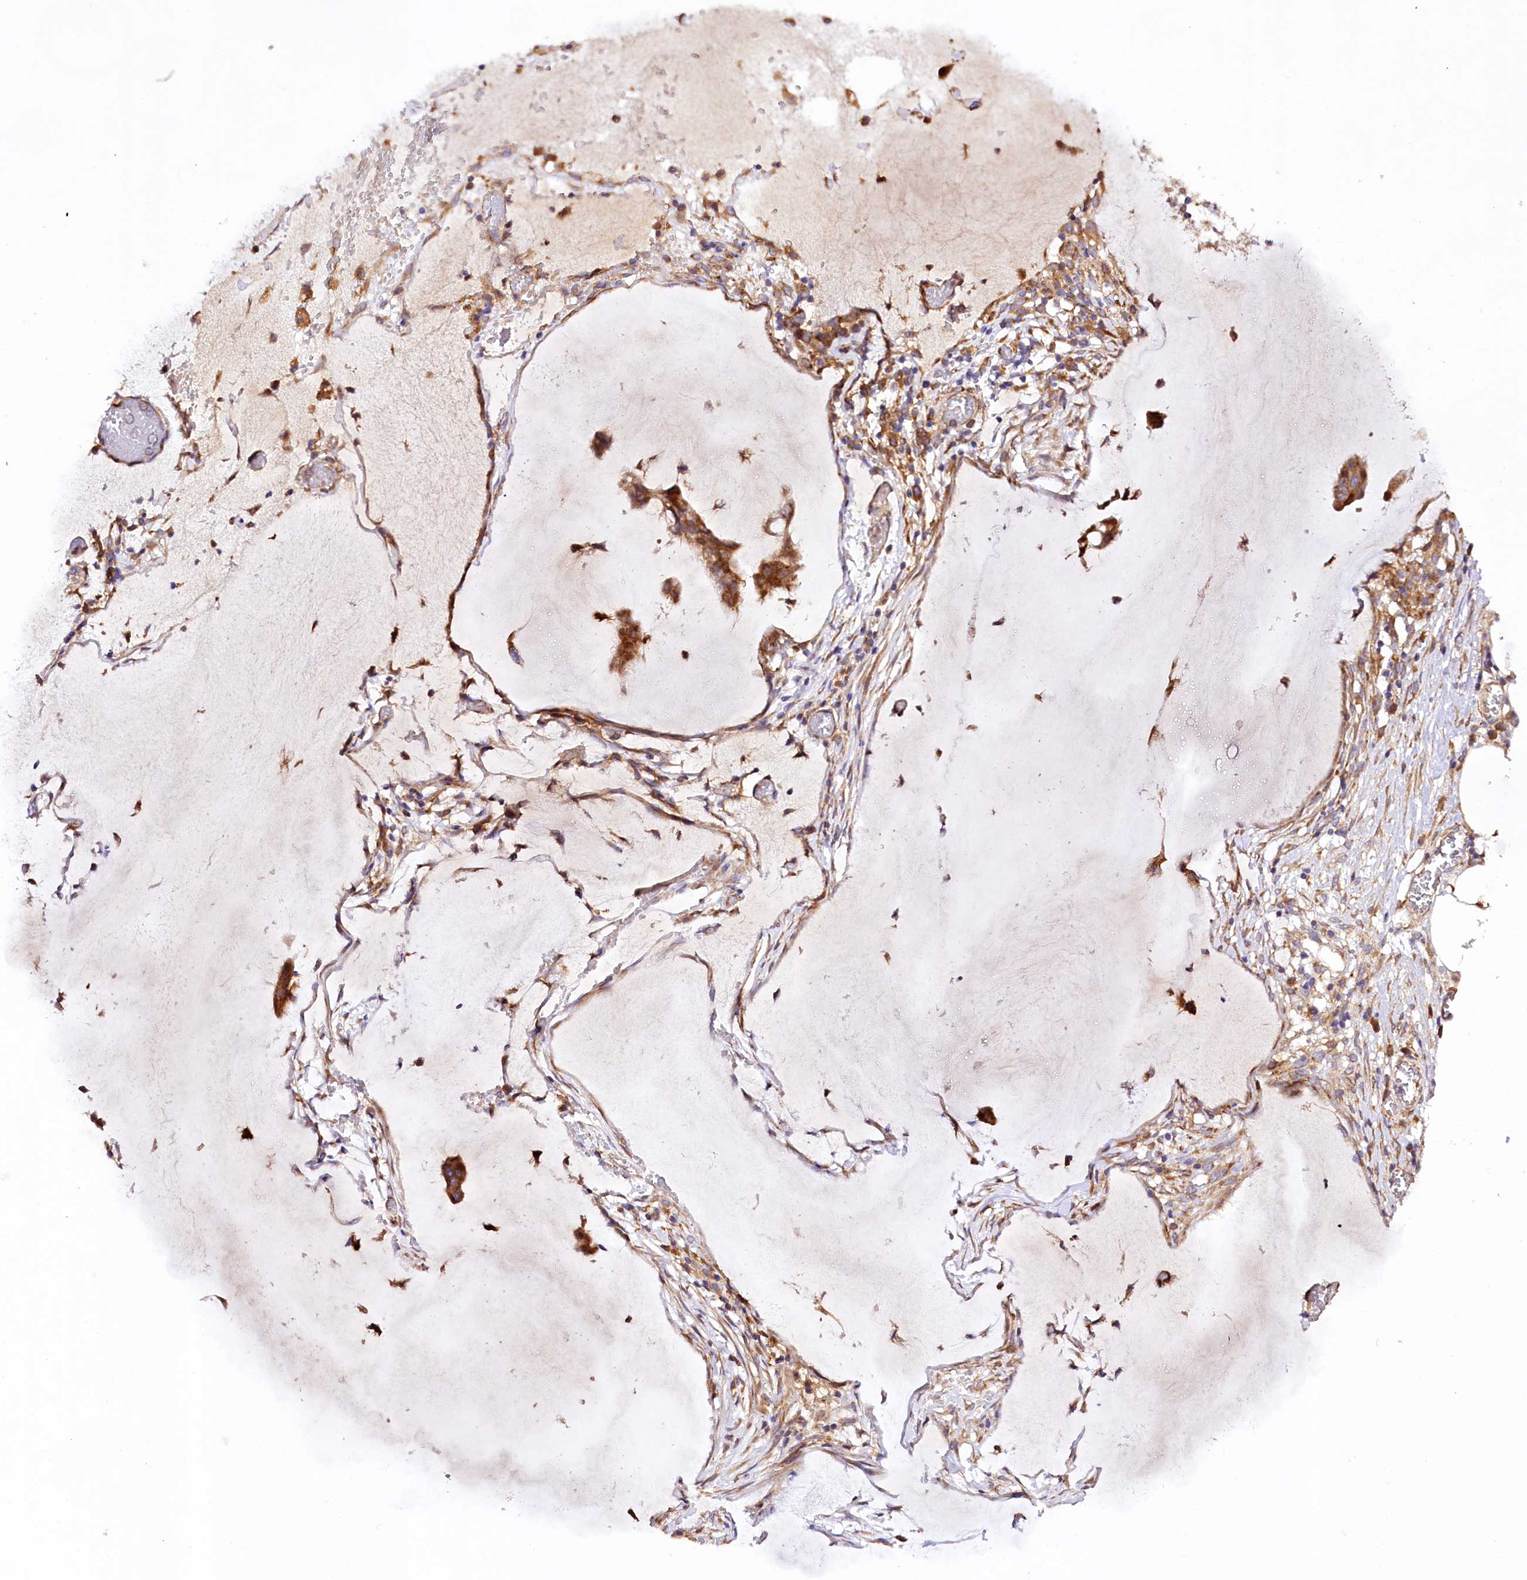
{"staining": {"intensity": "moderate", "quantity": ">75%", "location": "cytoplasmic/membranous"}, "tissue": "ovarian cancer", "cell_type": "Tumor cells", "image_type": "cancer", "snomed": [{"axis": "morphology", "description": "Cystadenocarcinoma, mucinous, NOS"}, {"axis": "topography", "description": "Ovary"}], "caption": "Immunohistochemistry (DAB) staining of human mucinous cystadenocarcinoma (ovarian) reveals moderate cytoplasmic/membranous protein staining in about >75% of tumor cells.", "gene": "DMXL2", "patient": {"sex": "female", "age": 73}}